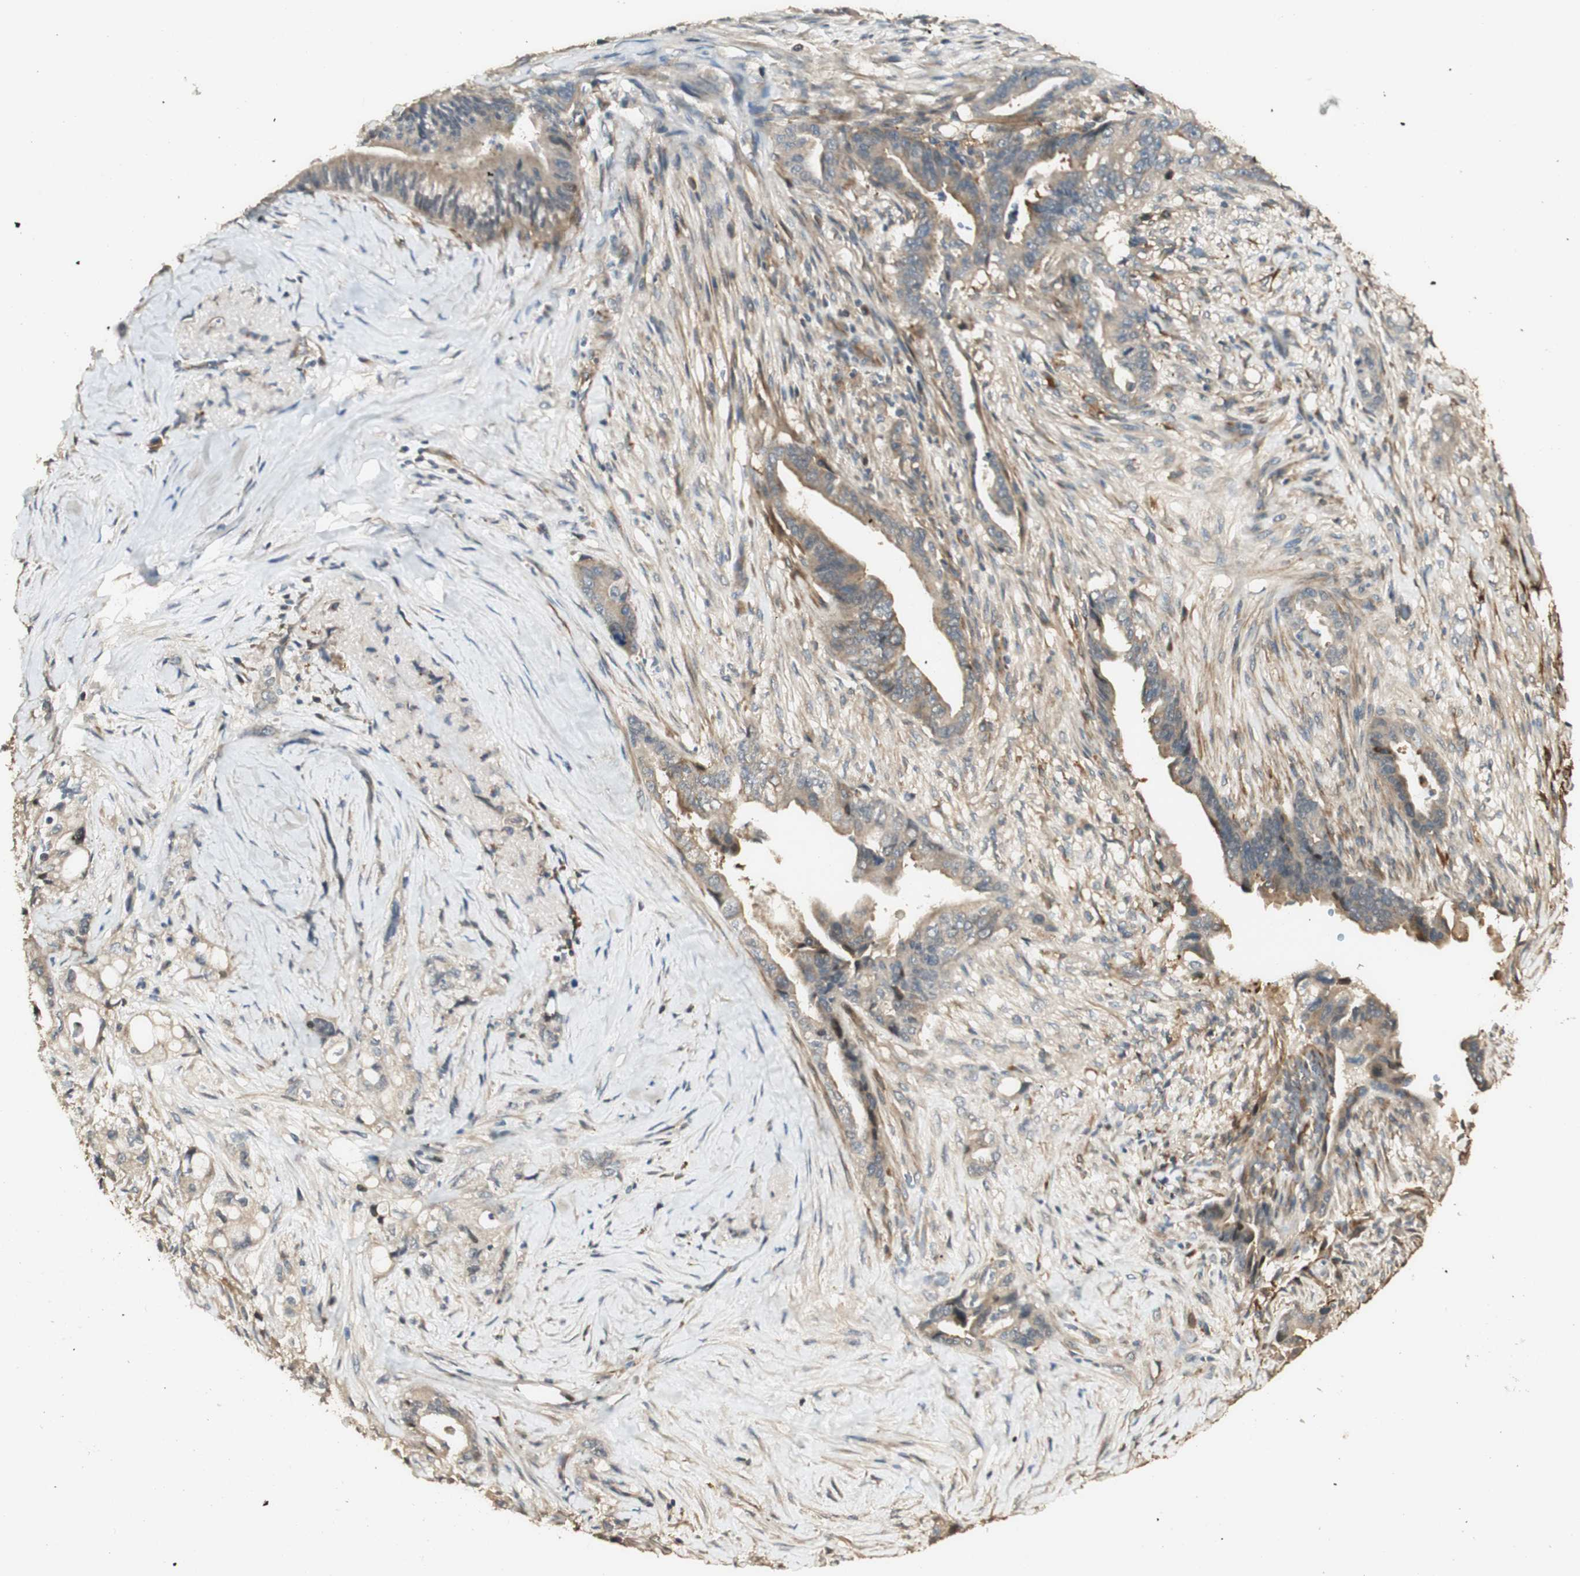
{"staining": {"intensity": "moderate", "quantity": ">75%", "location": "cytoplasmic/membranous"}, "tissue": "pancreatic cancer", "cell_type": "Tumor cells", "image_type": "cancer", "snomed": [{"axis": "morphology", "description": "Adenocarcinoma, NOS"}, {"axis": "topography", "description": "Pancreas"}], "caption": "DAB immunohistochemical staining of human pancreatic cancer displays moderate cytoplasmic/membranous protein expression in approximately >75% of tumor cells. Using DAB (3,3'-diaminobenzidine) (brown) and hematoxylin (blue) stains, captured at high magnification using brightfield microscopy.", "gene": "AGER", "patient": {"sex": "male", "age": 70}}